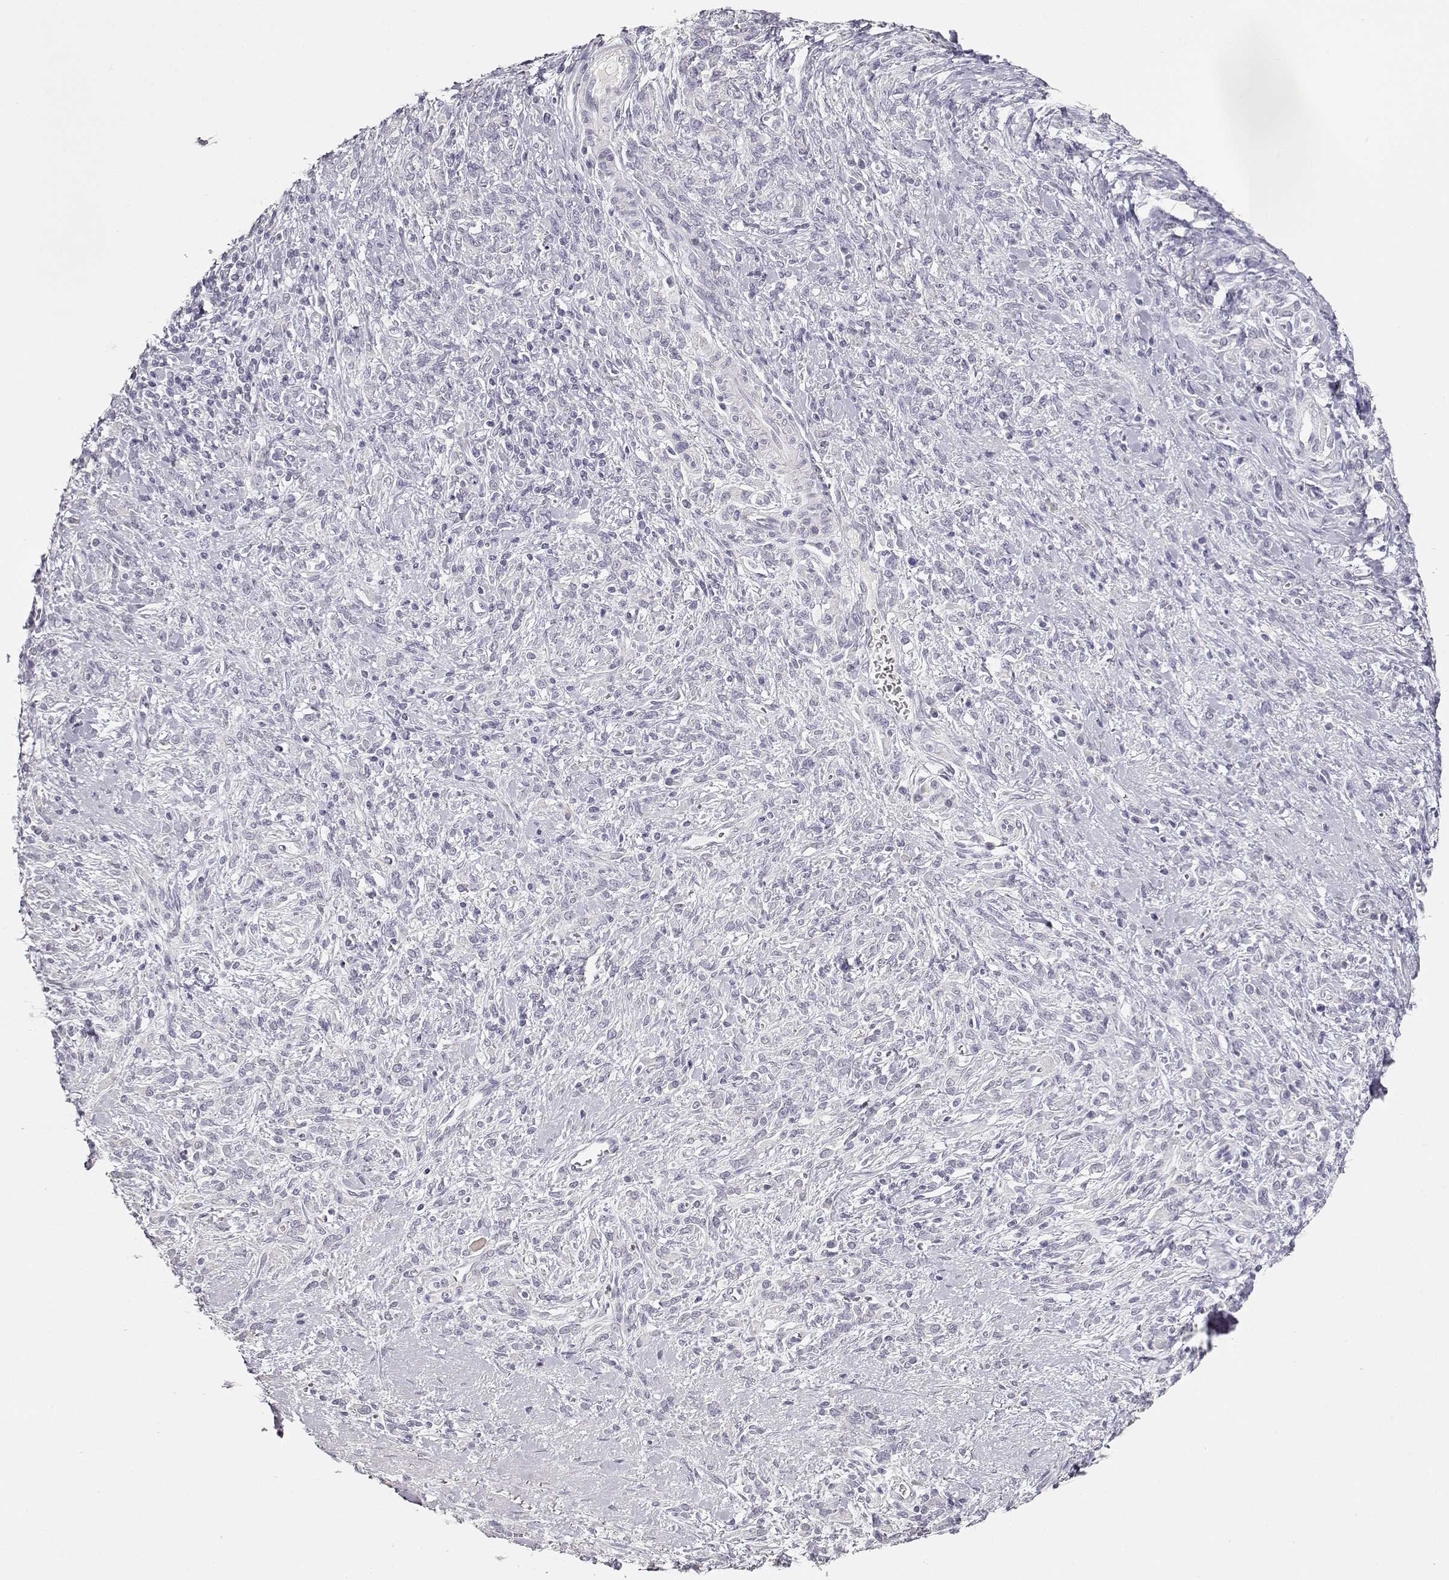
{"staining": {"intensity": "negative", "quantity": "none", "location": "none"}, "tissue": "stomach cancer", "cell_type": "Tumor cells", "image_type": "cancer", "snomed": [{"axis": "morphology", "description": "Adenocarcinoma, NOS"}, {"axis": "topography", "description": "Stomach"}], "caption": "DAB (3,3'-diaminobenzidine) immunohistochemical staining of human stomach cancer exhibits no significant staining in tumor cells.", "gene": "TKTL1", "patient": {"sex": "female", "age": 57}}